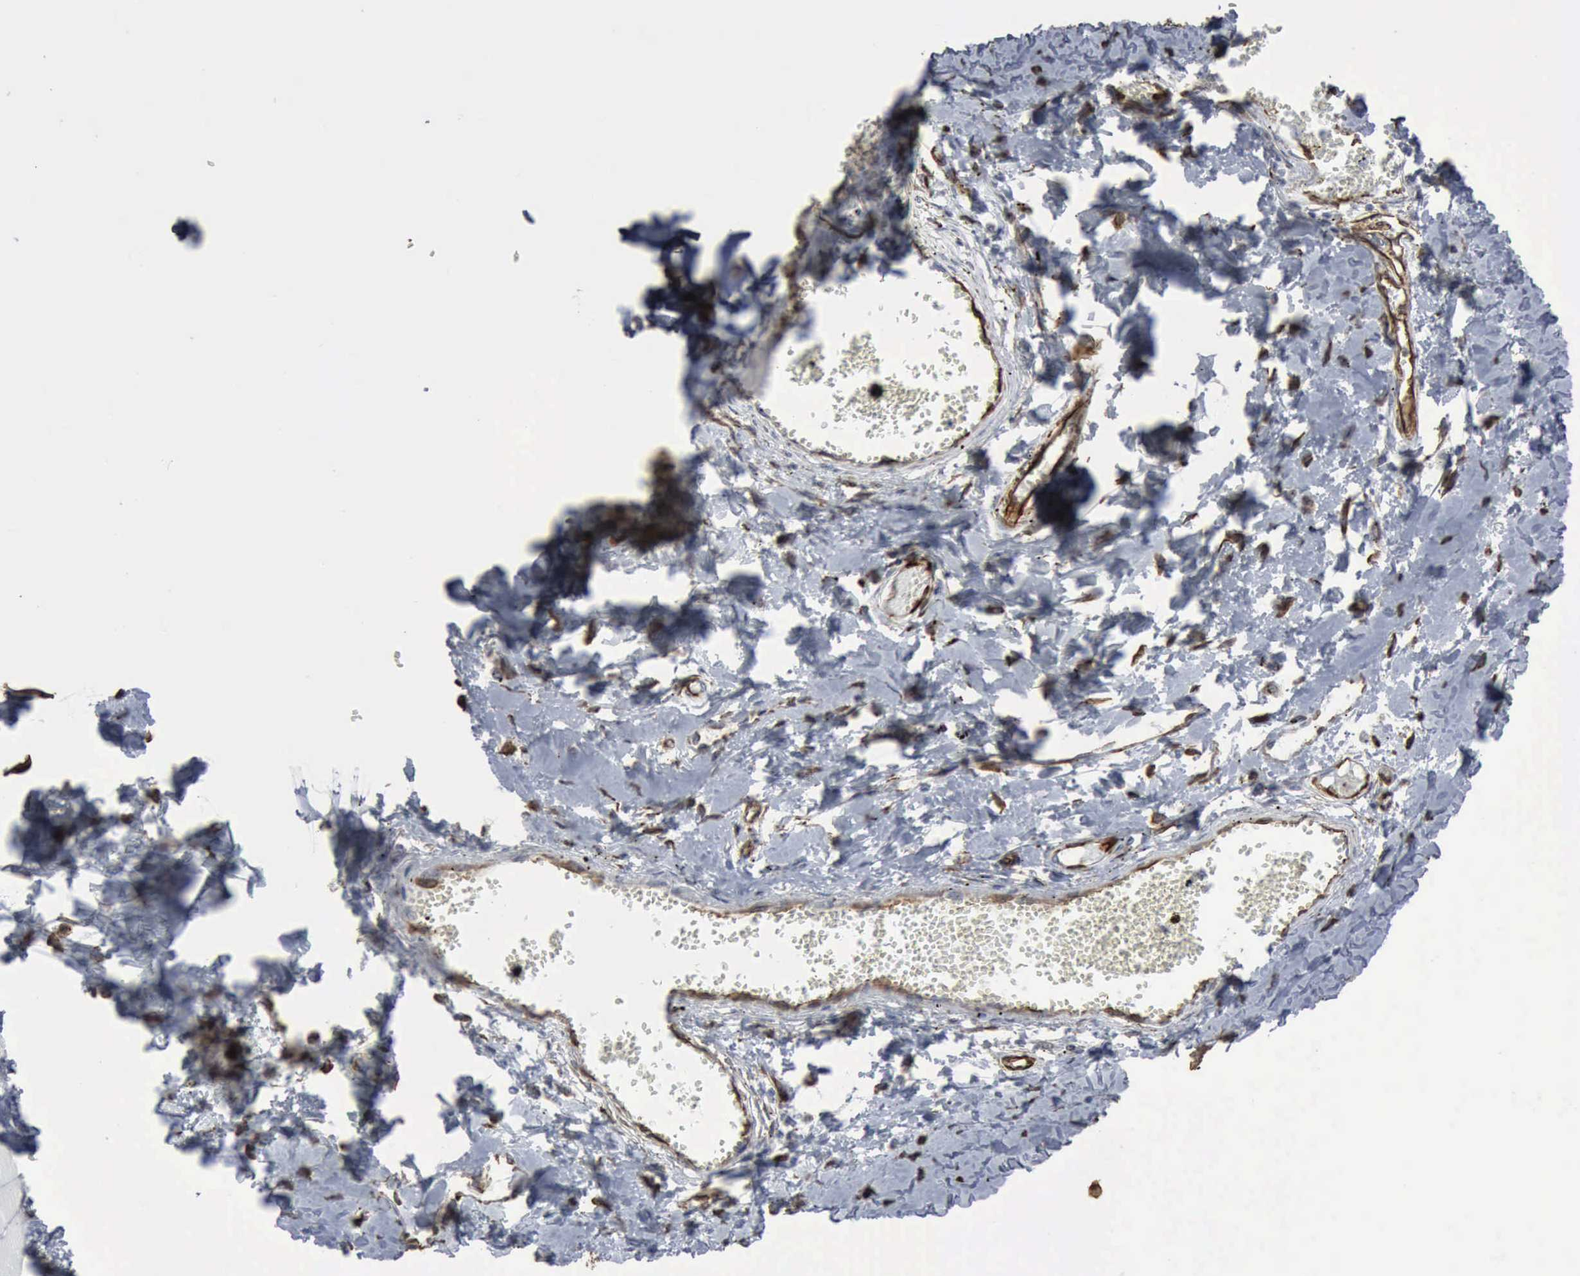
{"staining": {"intensity": "moderate", "quantity": ">75%", "location": "cytoplasmic/membranous"}, "tissue": "adipose tissue", "cell_type": "Adipocytes", "image_type": "normal", "snomed": [{"axis": "morphology", "description": "Normal tissue, NOS"}, {"axis": "morphology", "description": "Sarcoma, NOS"}, {"axis": "topography", "description": "Skin"}, {"axis": "topography", "description": "Soft tissue"}], "caption": "Adipocytes demonstrate medium levels of moderate cytoplasmic/membranous staining in approximately >75% of cells in normal adipose tissue. (brown staining indicates protein expression, while blue staining denotes nuclei).", "gene": "CCNE1", "patient": {"sex": "female", "age": 51}}